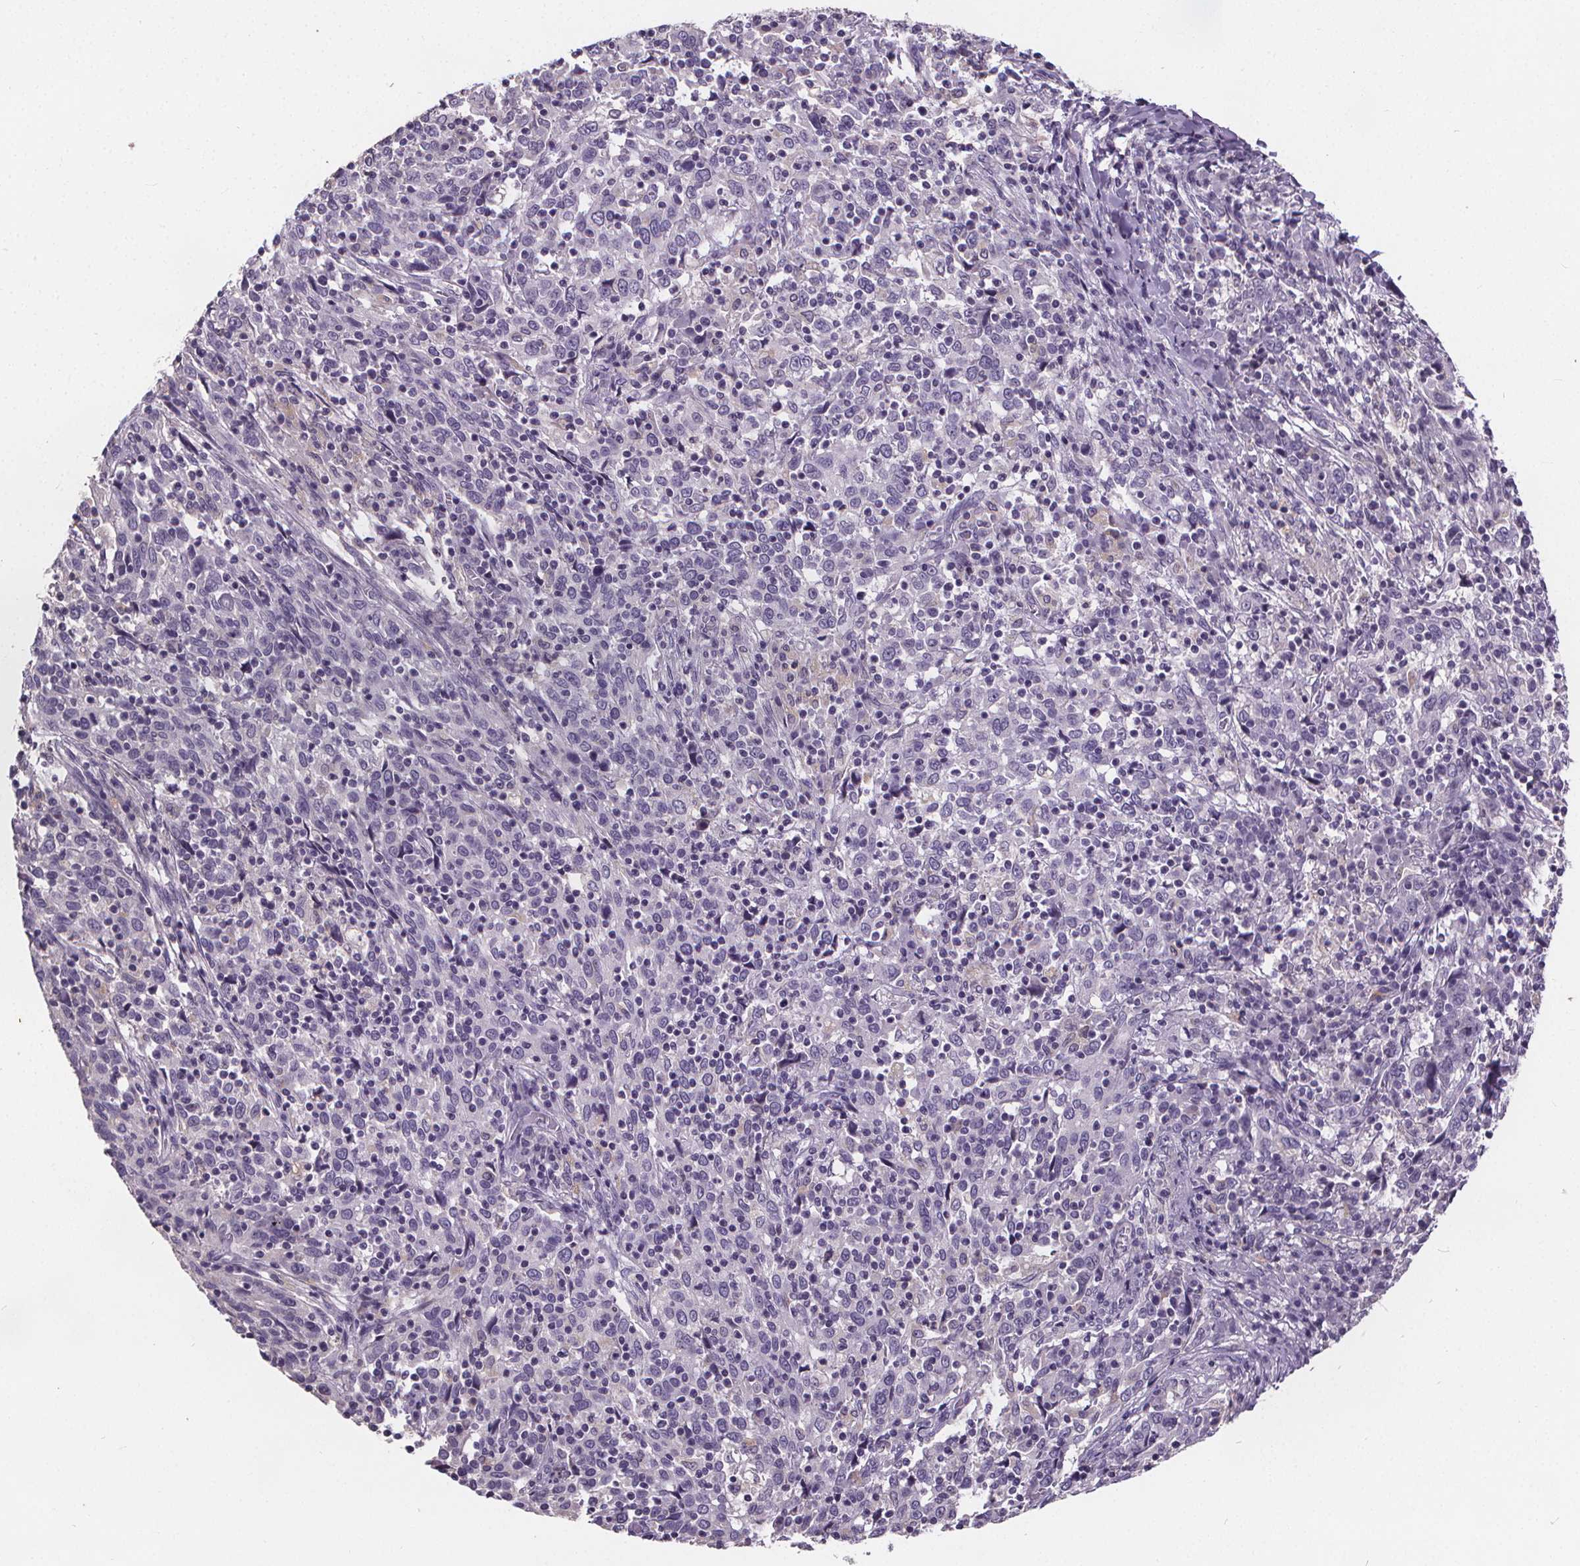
{"staining": {"intensity": "negative", "quantity": "none", "location": "none"}, "tissue": "cervical cancer", "cell_type": "Tumor cells", "image_type": "cancer", "snomed": [{"axis": "morphology", "description": "Squamous cell carcinoma, NOS"}, {"axis": "topography", "description": "Cervix"}], "caption": "There is no significant expression in tumor cells of squamous cell carcinoma (cervical).", "gene": "ATP6V1D", "patient": {"sex": "female", "age": 46}}